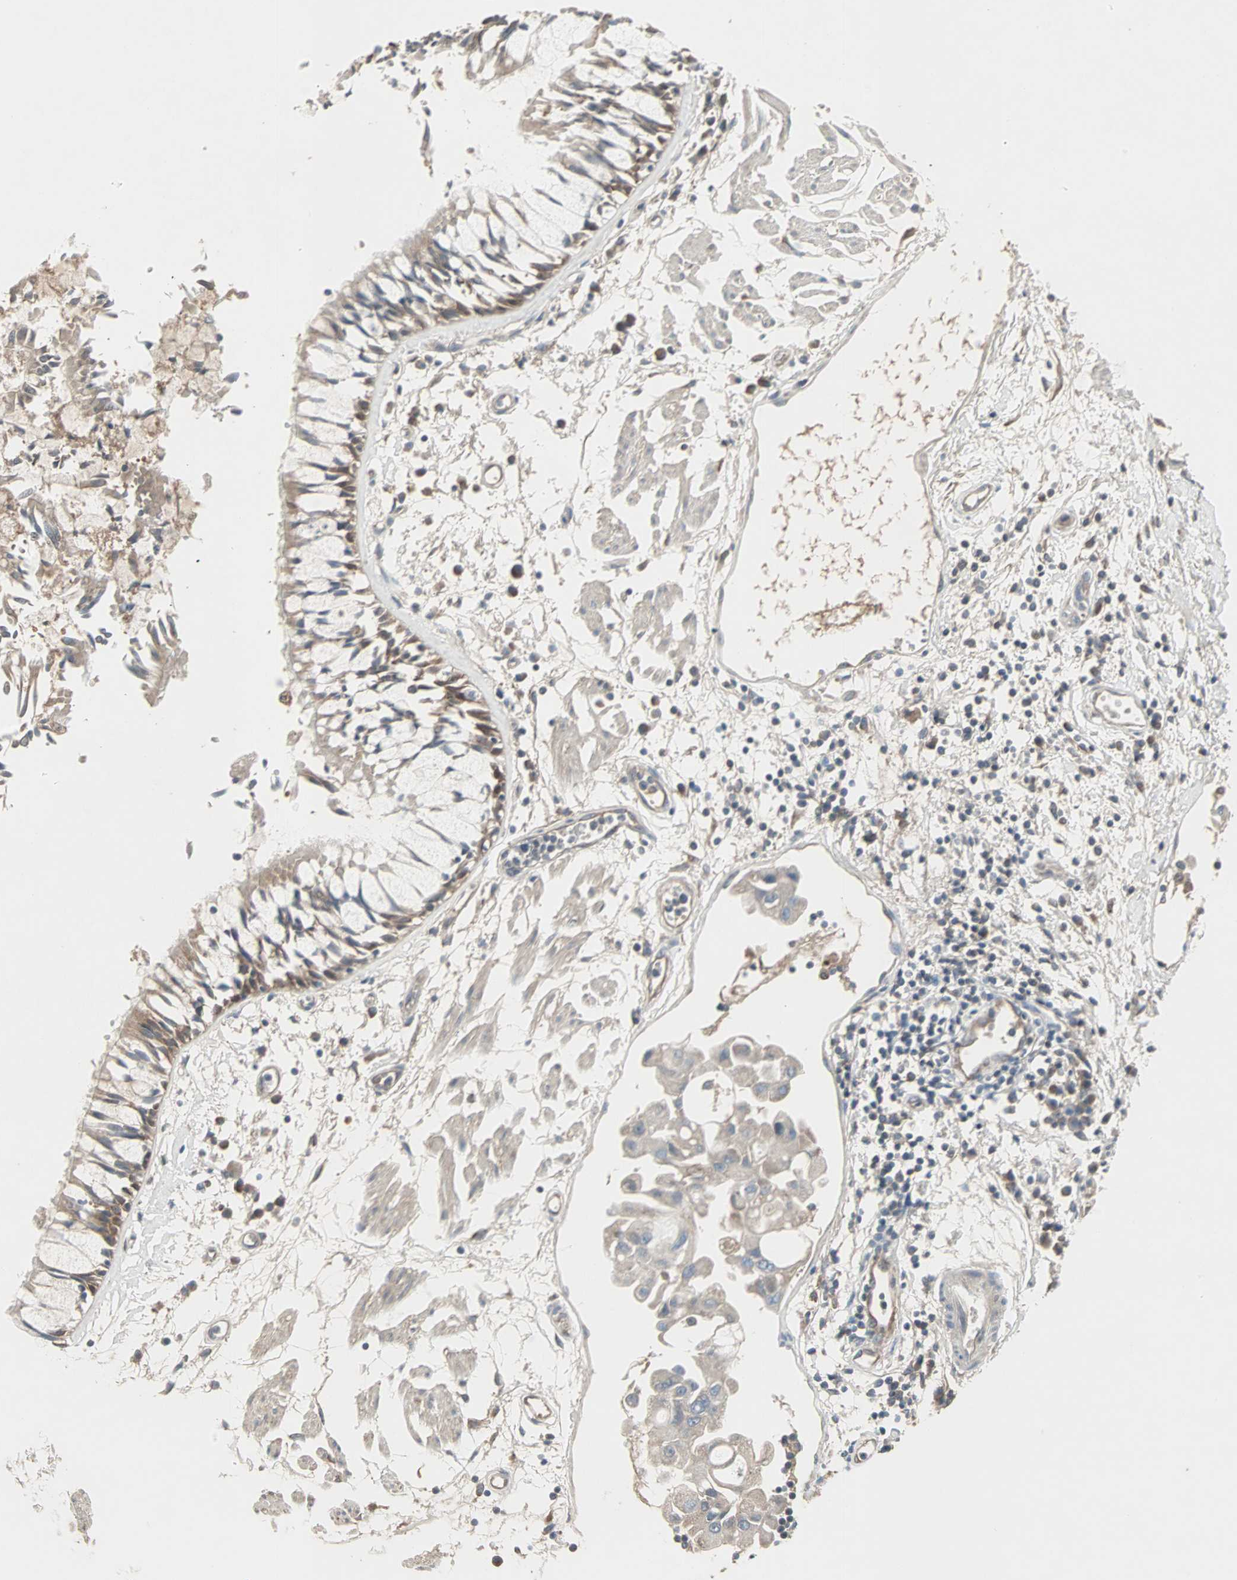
{"staining": {"intensity": "negative", "quantity": "none", "location": "none"}, "tissue": "adipose tissue", "cell_type": "Adipocytes", "image_type": "normal", "snomed": [{"axis": "morphology", "description": "Normal tissue, NOS"}, {"axis": "morphology", "description": "Adenocarcinoma, NOS"}, {"axis": "topography", "description": "Cartilage tissue"}, {"axis": "topography", "description": "Bronchus"}, {"axis": "topography", "description": "Lung"}], "caption": "This is an IHC image of benign human adipose tissue. There is no positivity in adipocytes.", "gene": "JMJD7", "patient": {"sex": "female", "age": 67}}